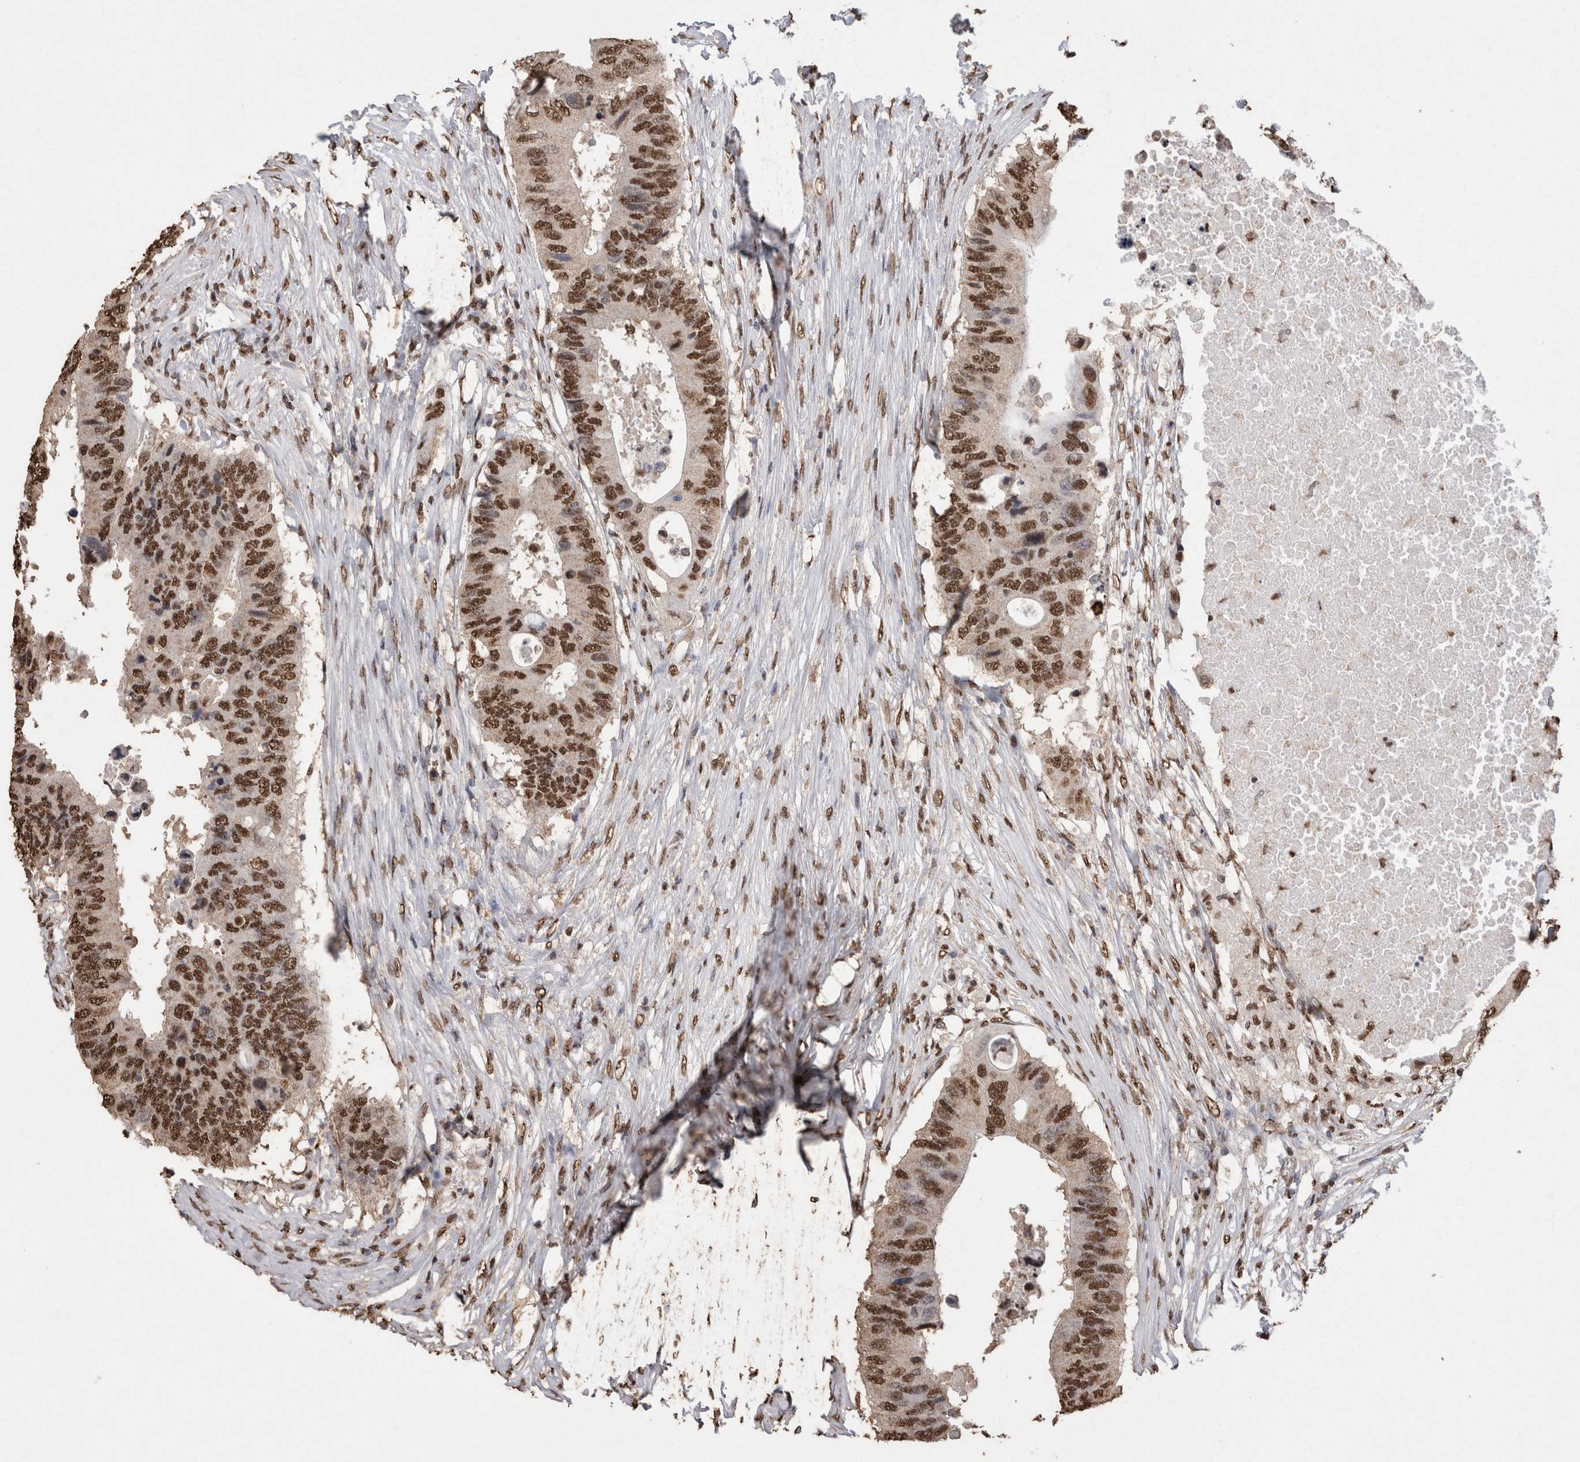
{"staining": {"intensity": "strong", "quantity": ">75%", "location": "nuclear"}, "tissue": "colorectal cancer", "cell_type": "Tumor cells", "image_type": "cancer", "snomed": [{"axis": "morphology", "description": "Adenocarcinoma, NOS"}, {"axis": "topography", "description": "Colon"}], "caption": "Strong nuclear staining for a protein is seen in approximately >75% of tumor cells of adenocarcinoma (colorectal) using IHC.", "gene": "NTHL1", "patient": {"sex": "male", "age": 71}}